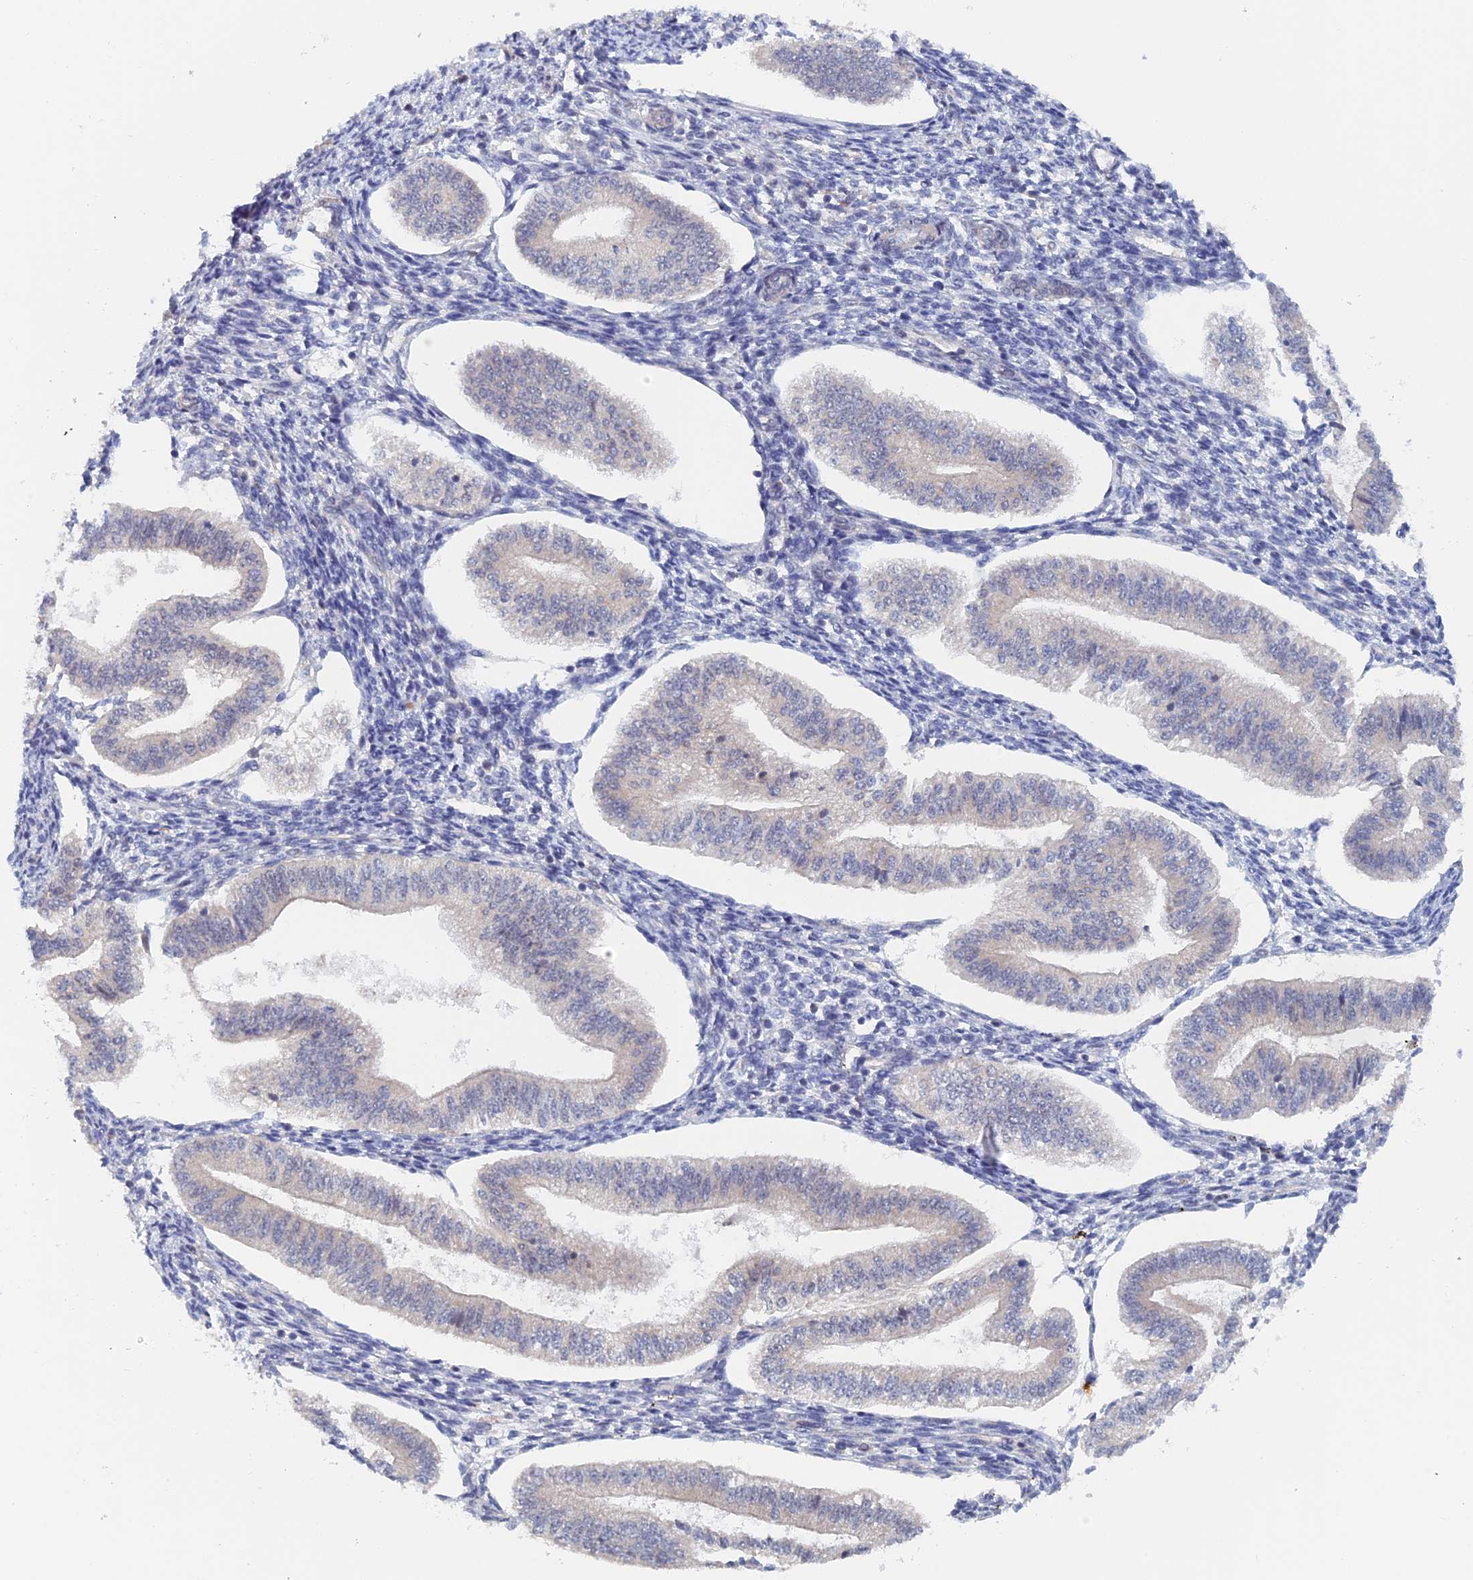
{"staining": {"intensity": "negative", "quantity": "none", "location": "none"}, "tissue": "endometrium", "cell_type": "Cells in endometrial stroma", "image_type": "normal", "snomed": [{"axis": "morphology", "description": "Normal tissue, NOS"}, {"axis": "topography", "description": "Endometrium"}], "caption": "This is an immunohistochemistry image of normal endometrium. There is no expression in cells in endometrial stroma.", "gene": "ELOVL6", "patient": {"sex": "female", "age": 34}}